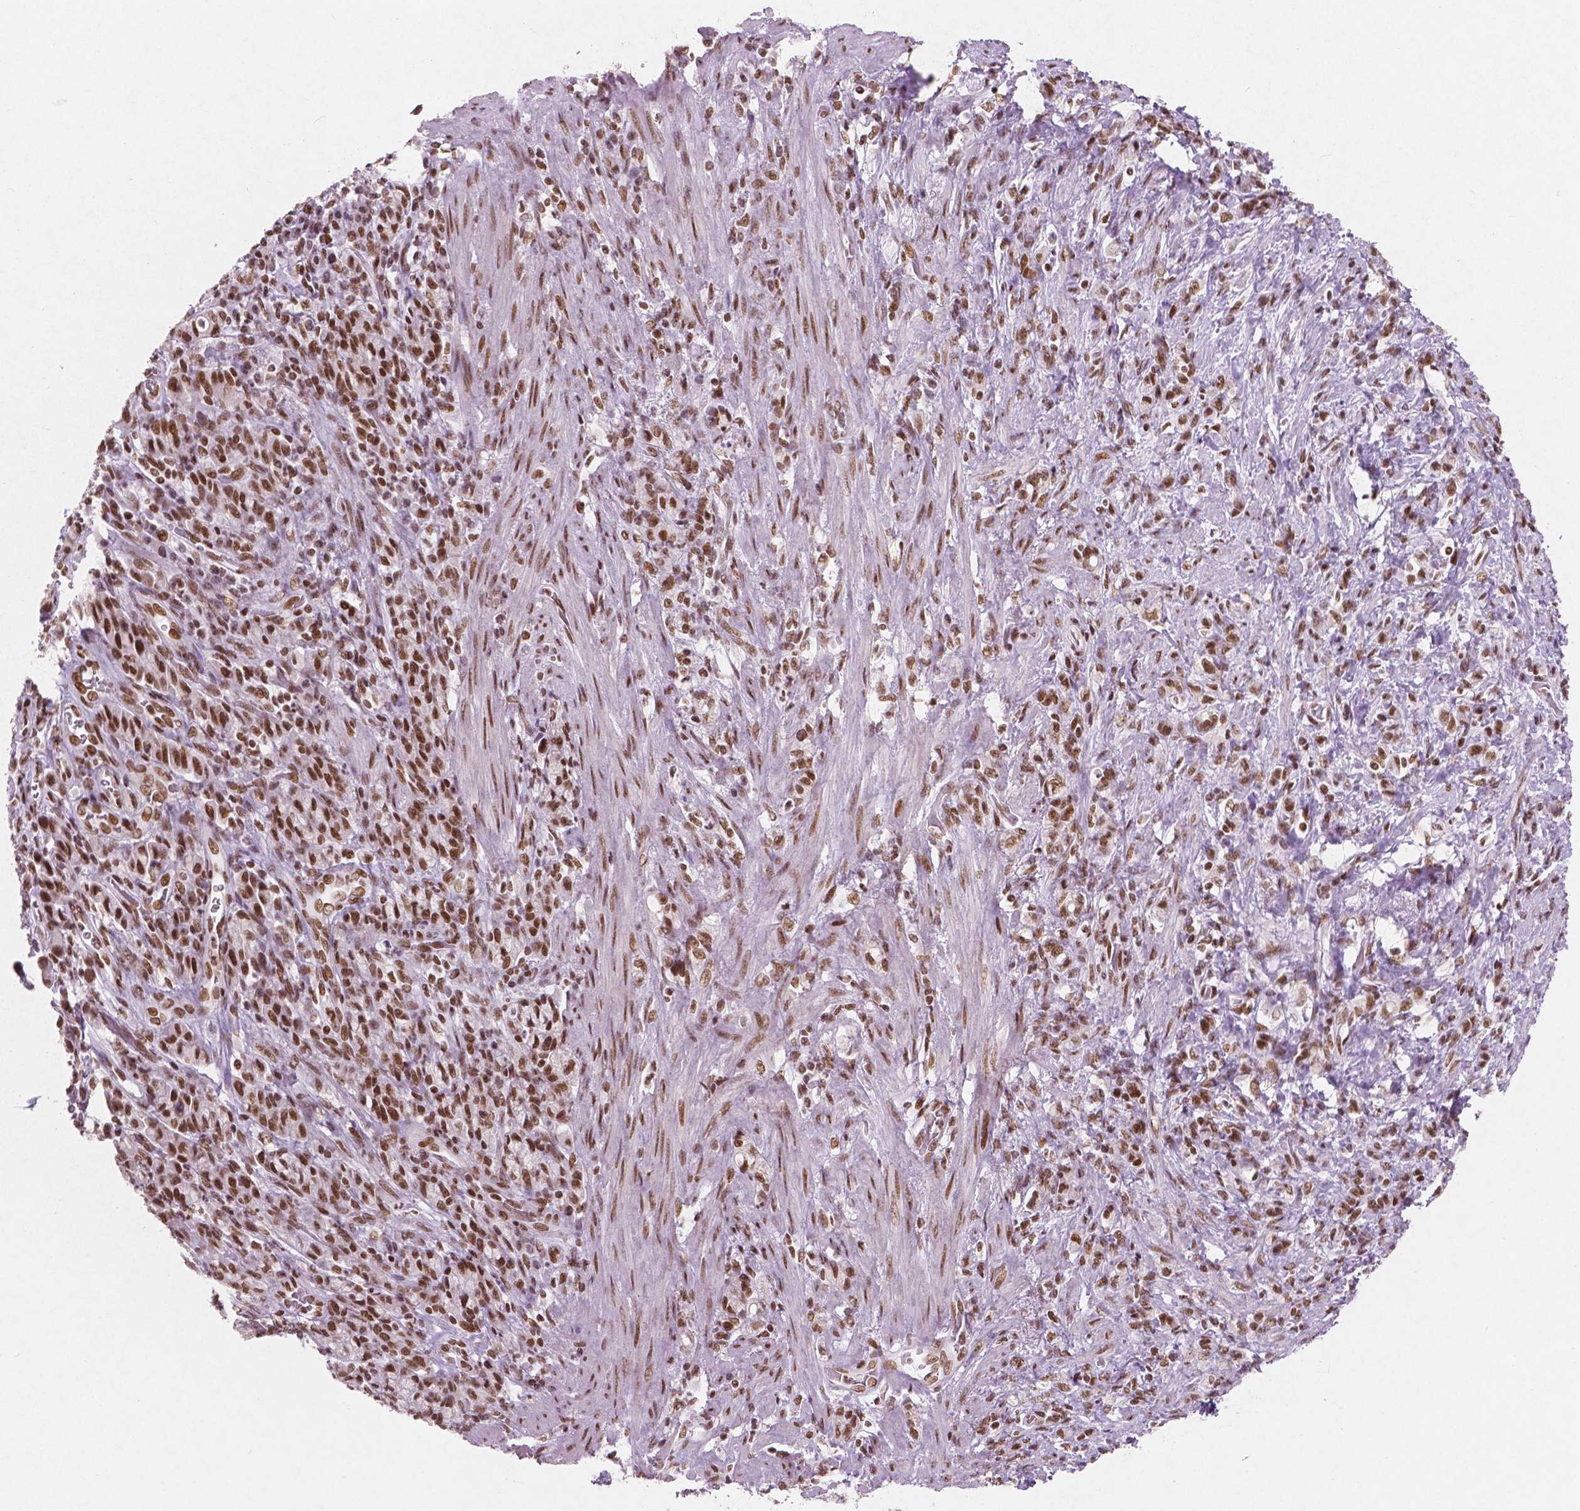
{"staining": {"intensity": "strong", "quantity": ">75%", "location": "nuclear"}, "tissue": "stomach cancer", "cell_type": "Tumor cells", "image_type": "cancer", "snomed": [{"axis": "morphology", "description": "Adenocarcinoma, NOS"}, {"axis": "topography", "description": "Stomach"}], "caption": "Immunohistochemical staining of human adenocarcinoma (stomach) displays high levels of strong nuclear positivity in about >75% of tumor cells.", "gene": "BRD4", "patient": {"sex": "male", "age": 77}}